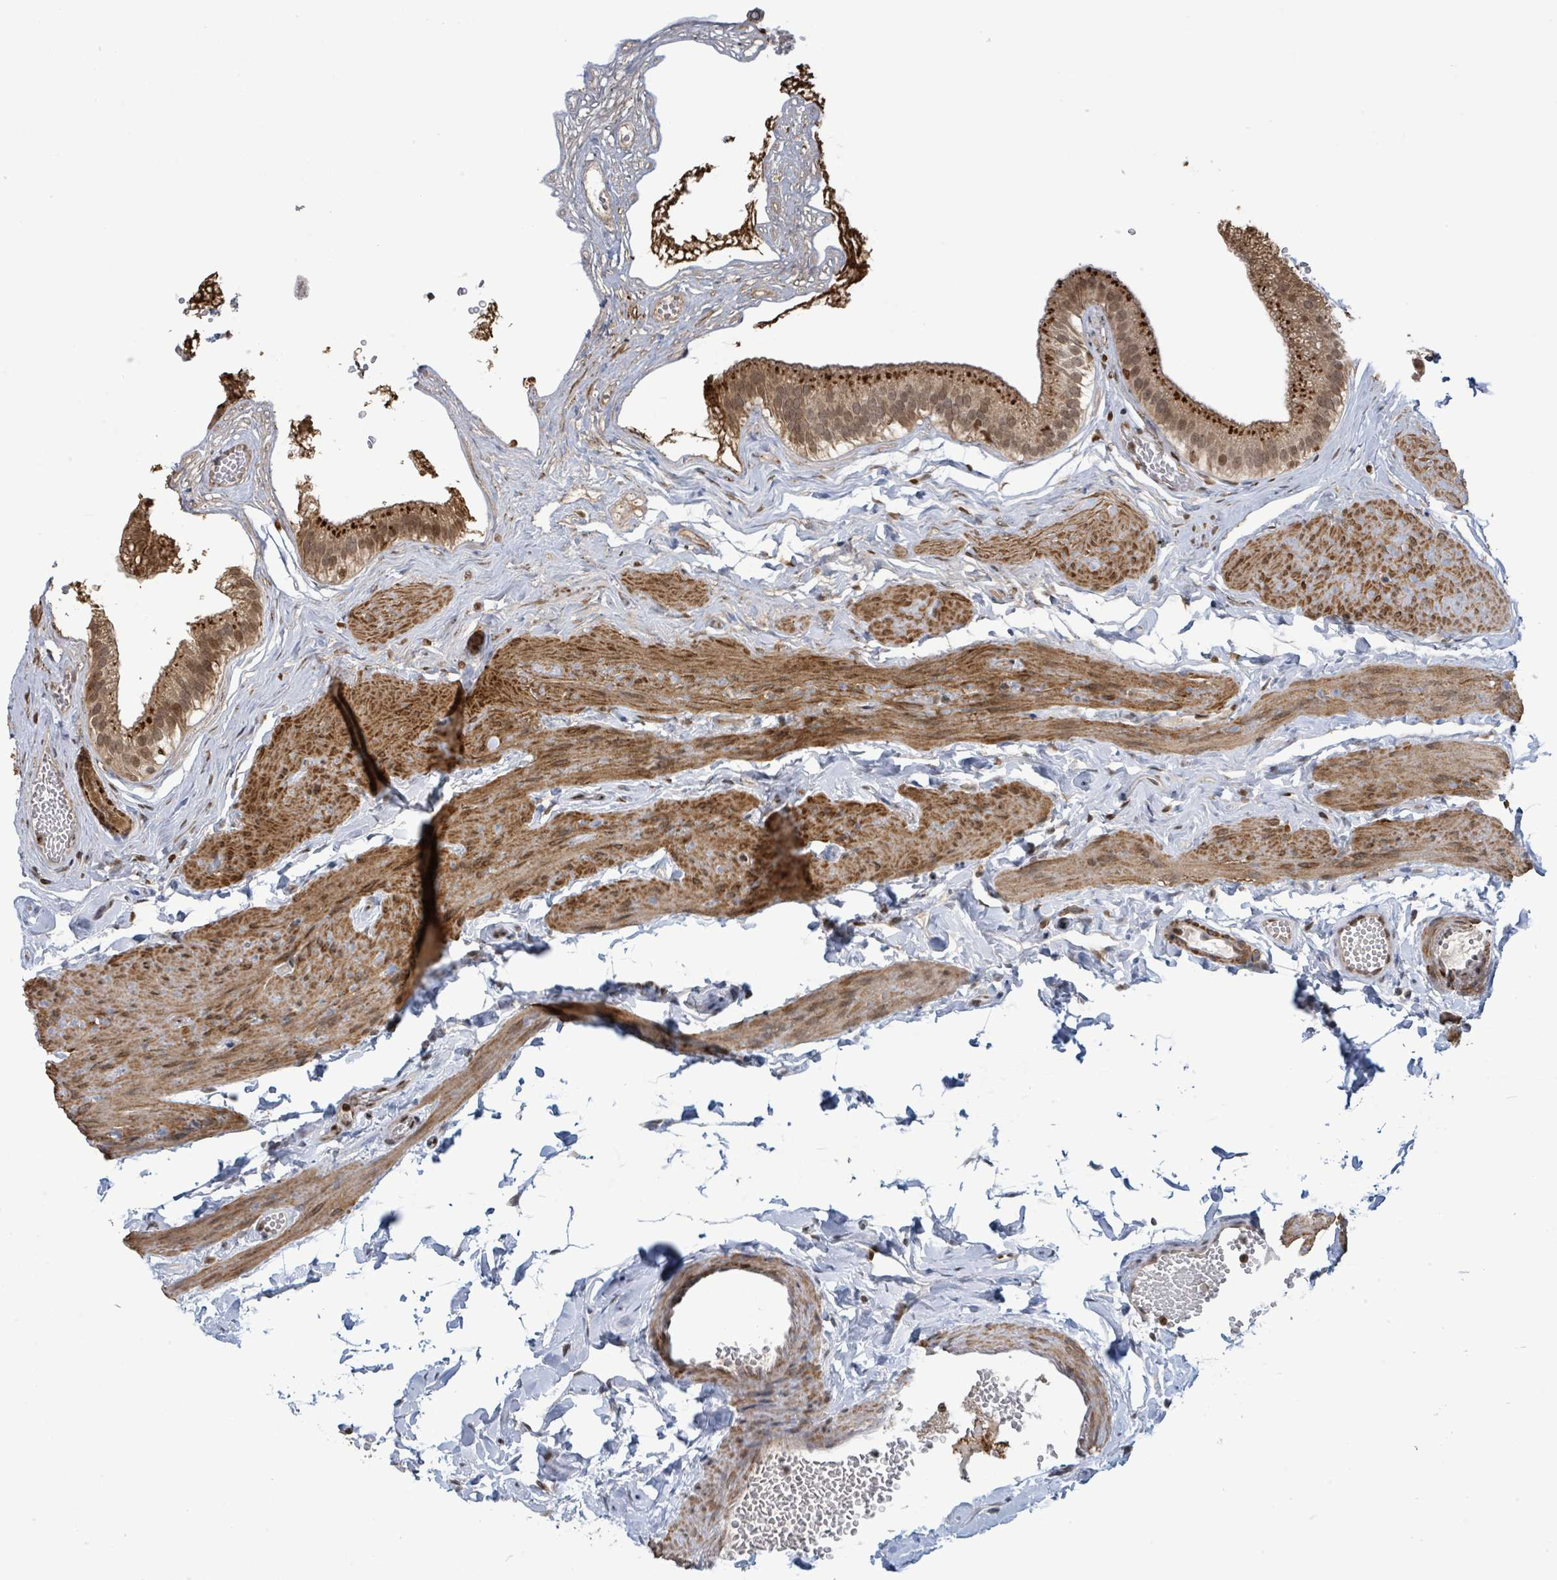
{"staining": {"intensity": "strong", "quantity": ">75%", "location": "cytoplasmic/membranous,nuclear"}, "tissue": "gallbladder", "cell_type": "Glandular cells", "image_type": "normal", "snomed": [{"axis": "morphology", "description": "Normal tissue, NOS"}, {"axis": "topography", "description": "Gallbladder"}], "caption": "Immunohistochemical staining of unremarkable gallbladder exhibits >75% levels of strong cytoplasmic/membranous,nuclear protein expression in approximately >75% of glandular cells.", "gene": "SBF2", "patient": {"sex": "female", "age": 54}}